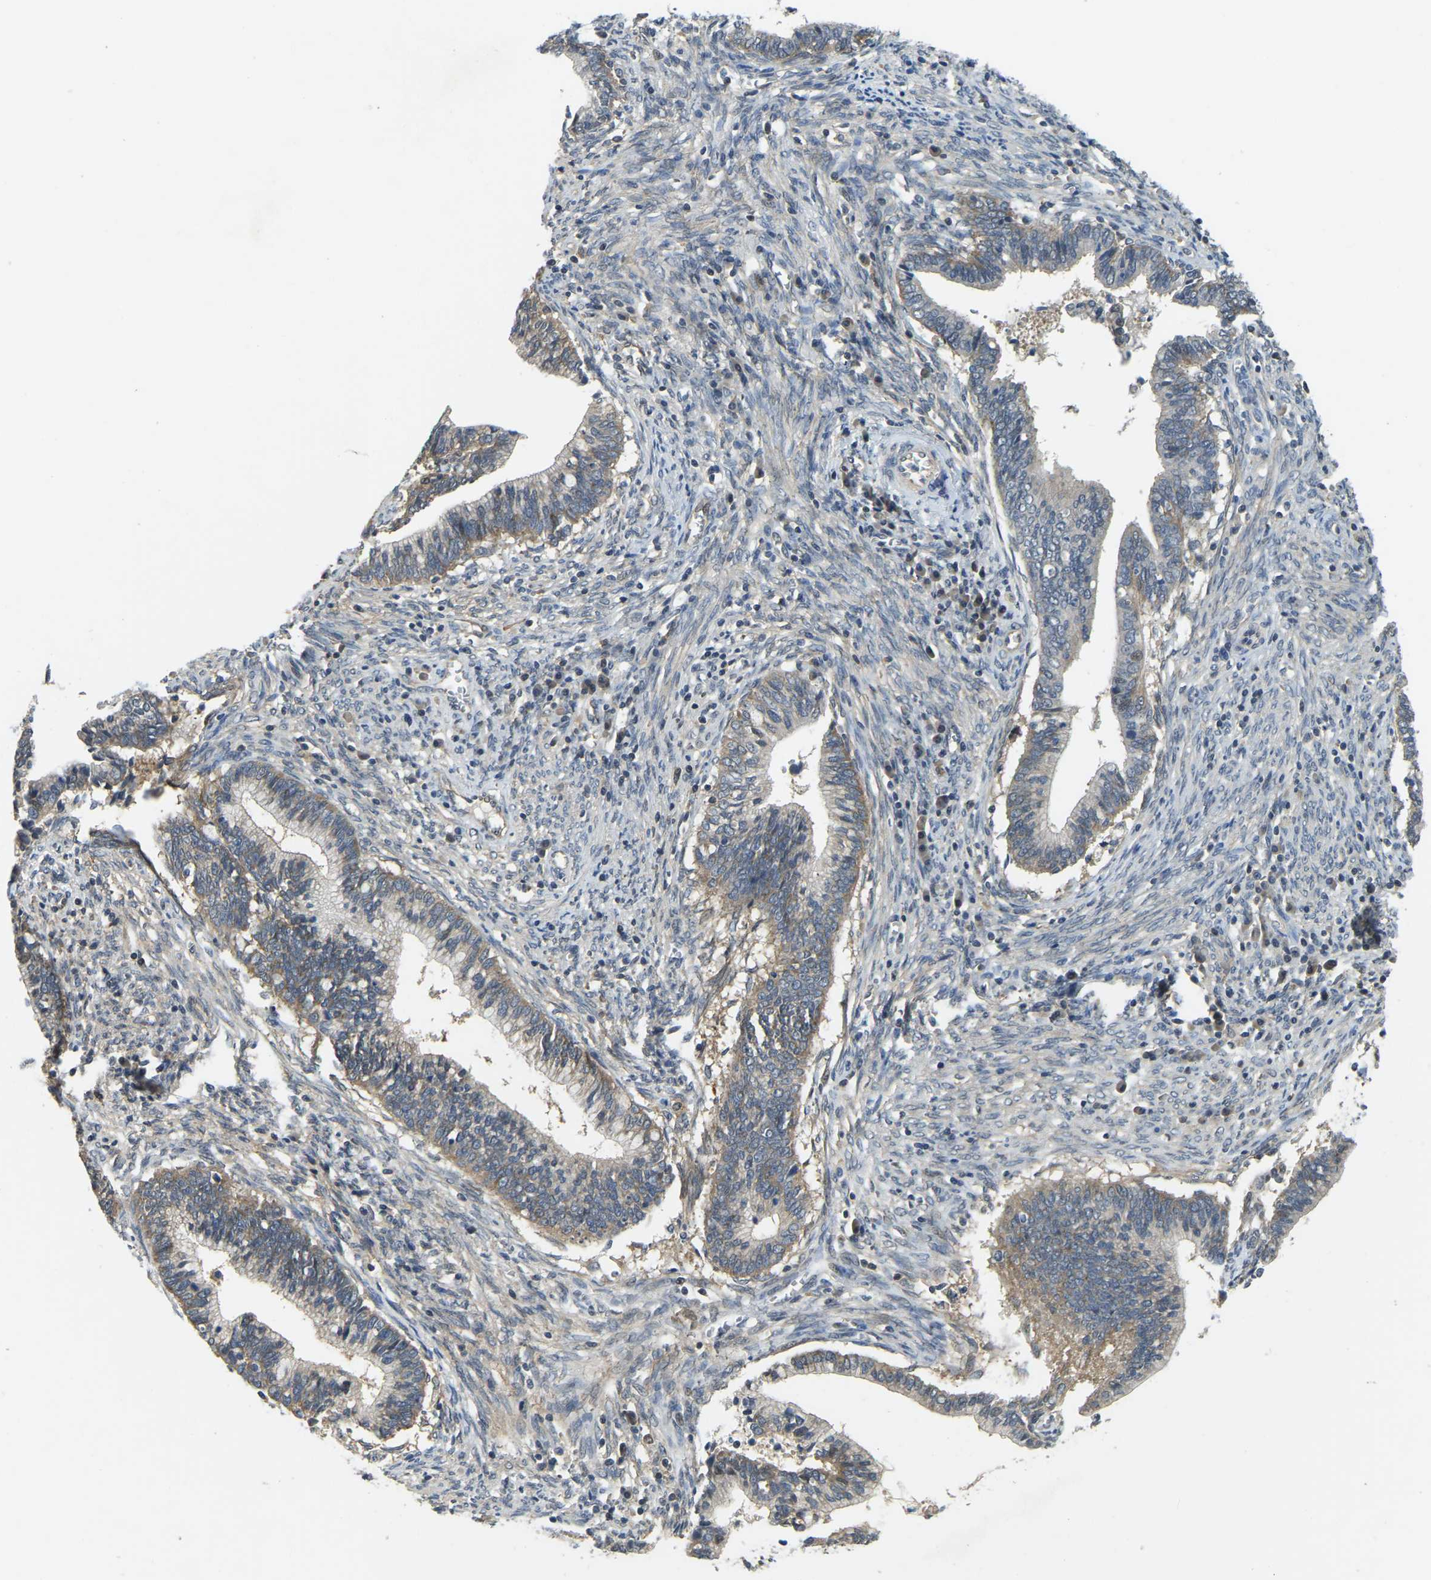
{"staining": {"intensity": "weak", "quantity": "25%-75%", "location": "cytoplasmic/membranous"}, "tissue": "cervical cancer", "cell_type": "Tumor cells", "image_type": "cancer", "snomed": [{"axis": "morphology", "description": "Adenocarcinoma, NOS"}, {"axis": "topography", "description": "Cervix"}], "caption": "An image showing weak cytoplasmic/membranous positivity in approximately 25%-75% of tumor cells in cervical cancer, as visualized by brown immunohistochemical staining.", "gene": "AHNAK", "patient": {"sex": "female", "age": 44}}